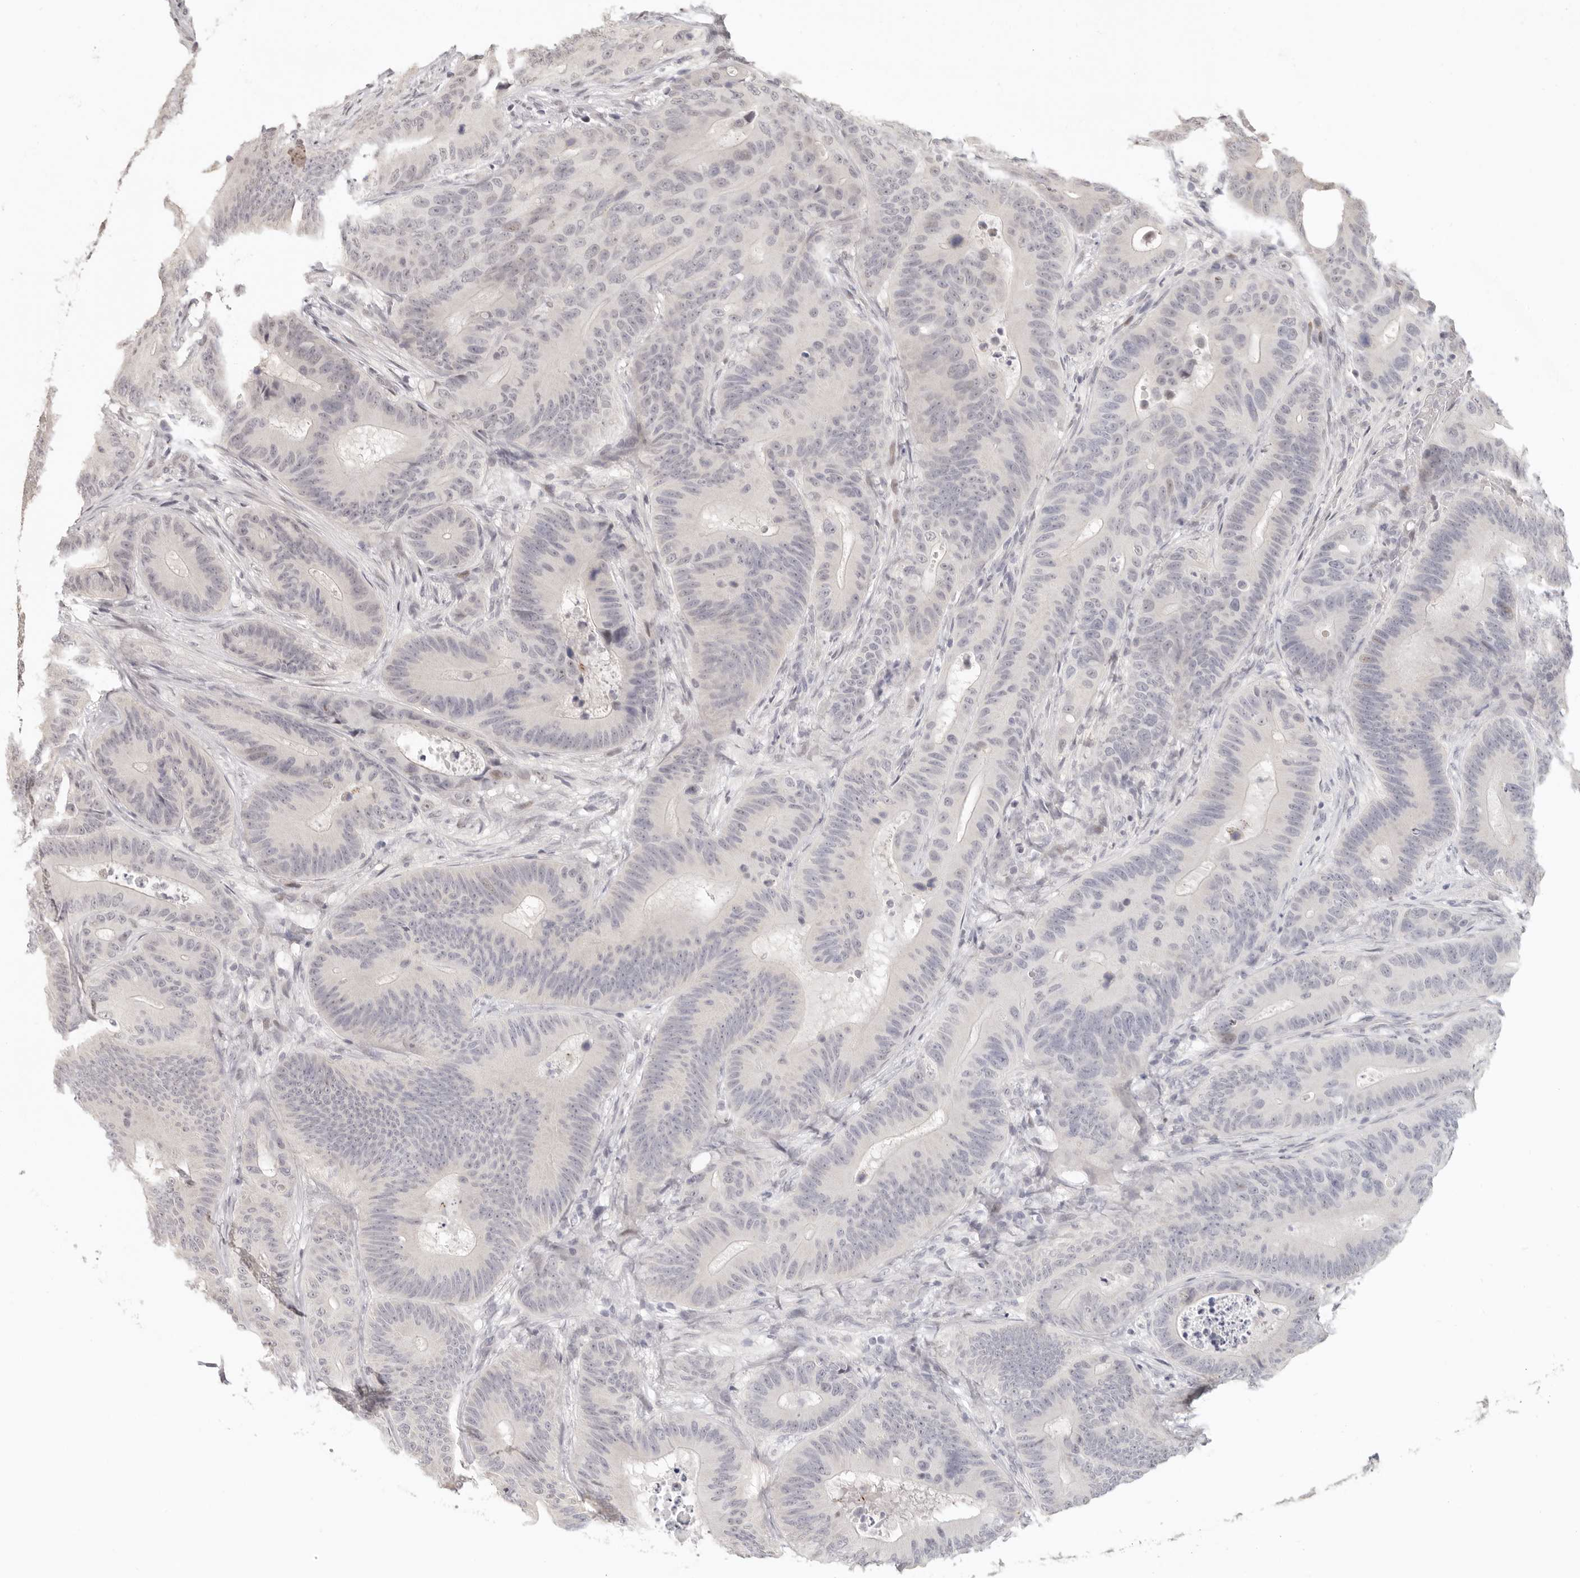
{"staining": {"intensity": "negative", "quantity": "none", "location": "none"}, "tissue": "colorectal cancer", "cell_type": "Tumor cells", "image_type": "cancer", "snomed": [{"axis": "morphology", "description": "Adenocarcinoma, NOS"}, {"axis": "topography", "description": "Colon"}], "caption": "Immunohistochemistry photomicrograph of neoplastic tissue: human adenocarcinoma (colorectal) stained with DAB (3,3'-diaminobenzidine) demonstrates no significant protein staining in tumor cells.", "gene": "GPBP1L1", "patient": {"sex": "male", "age": 83}}